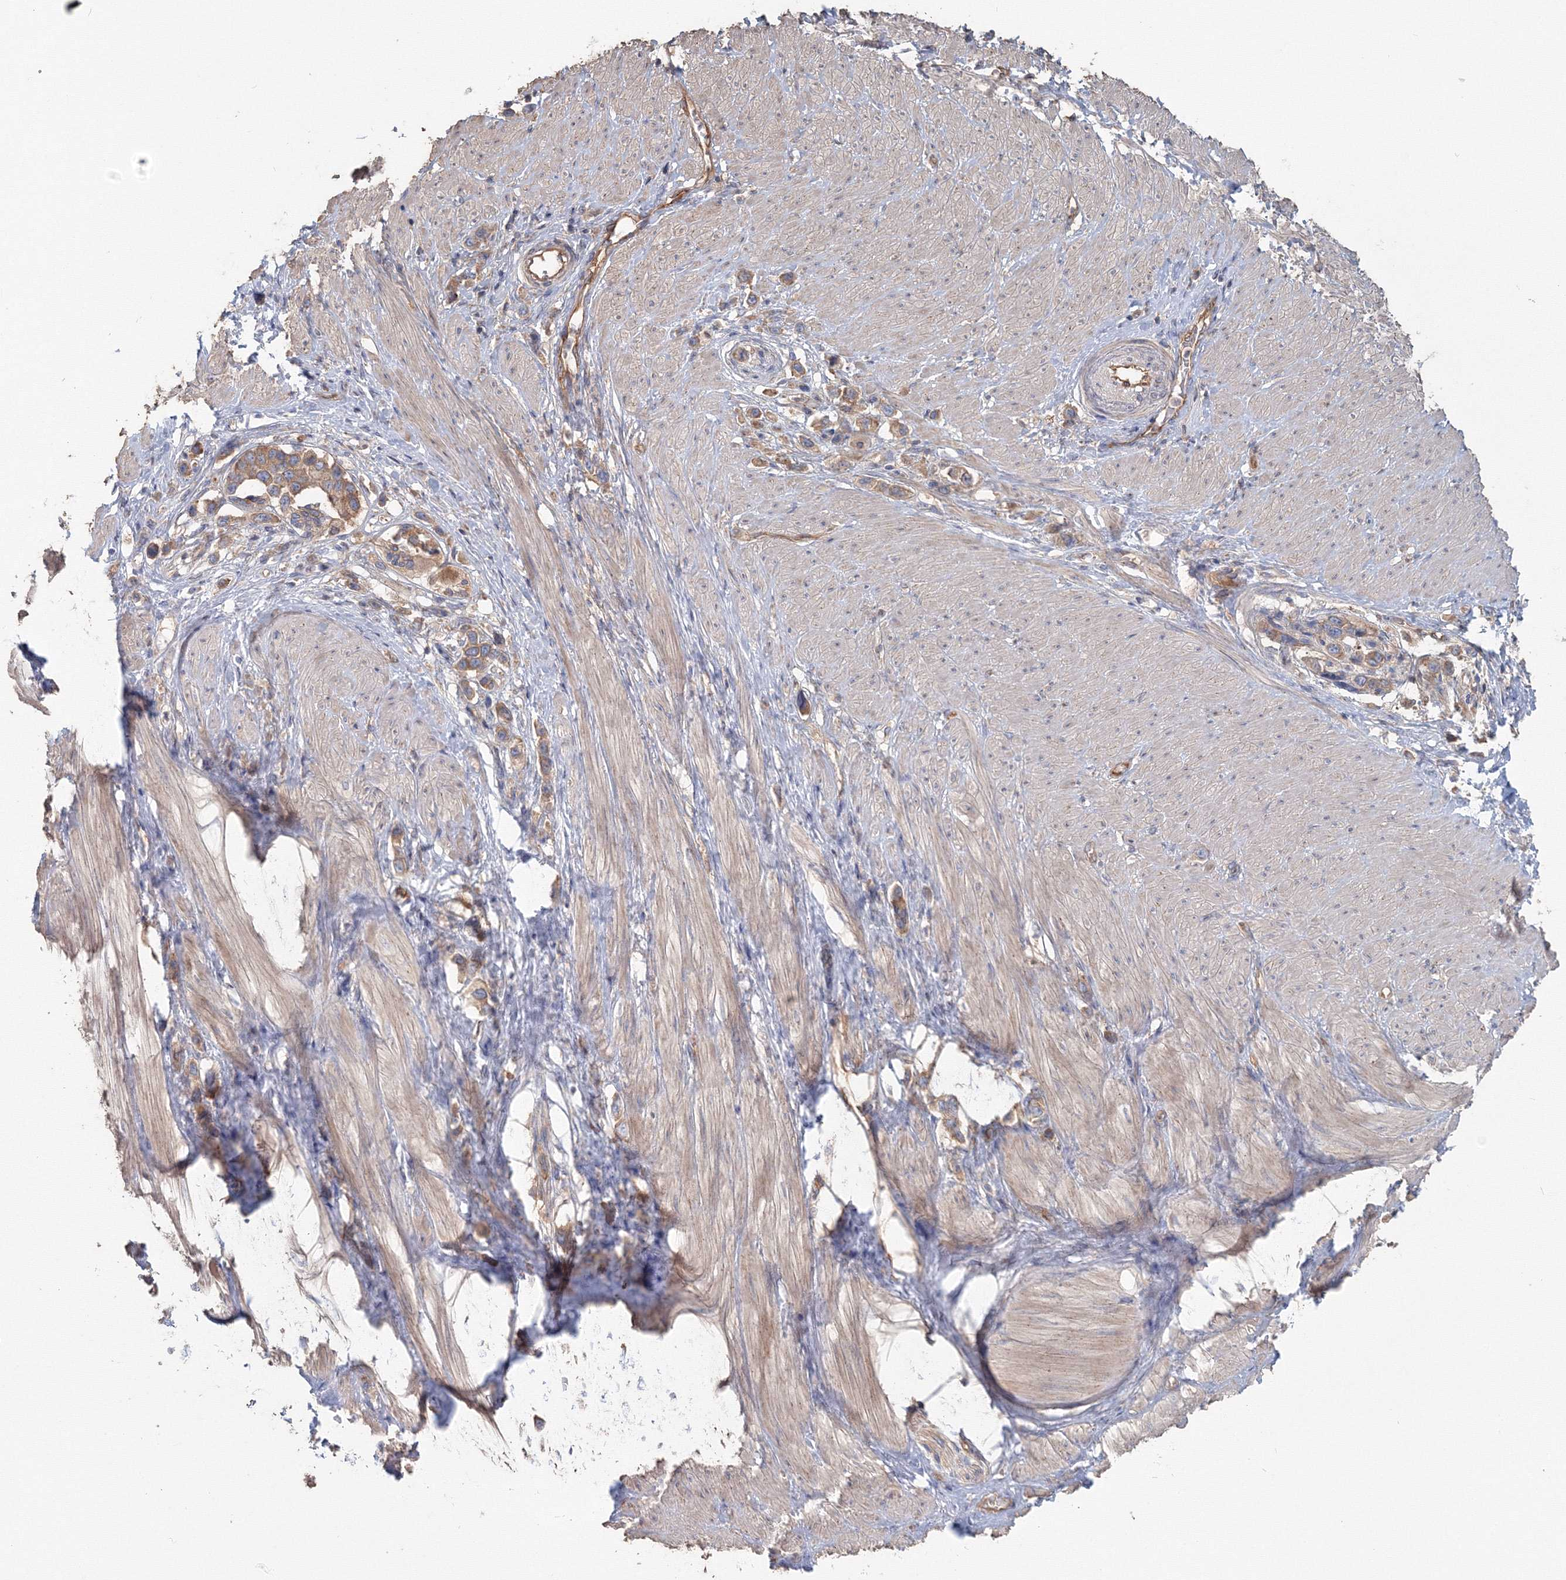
{"staining": {"intensity": "moderate", "quantity": ">75%", "location": "cytoplasmic/membranous"}, "tissue": "stomach cancer", "cell_type": "Tumor cells", "image_type": "cancer", "snomed": [{"axis": "morphology", "description": "Adenocarcinoma, NOS"}, {"axis": "topography", "description": "Stomach"}], "caption": "This is a micrograph of immunohistochemistry staining of adenocarcinoma (stomach), which shows moderate positivity in the cytoplasmic/membranous of tumor cells.", "gene": "EXOC1", "patient": {"sex": "female", "age": 65}}